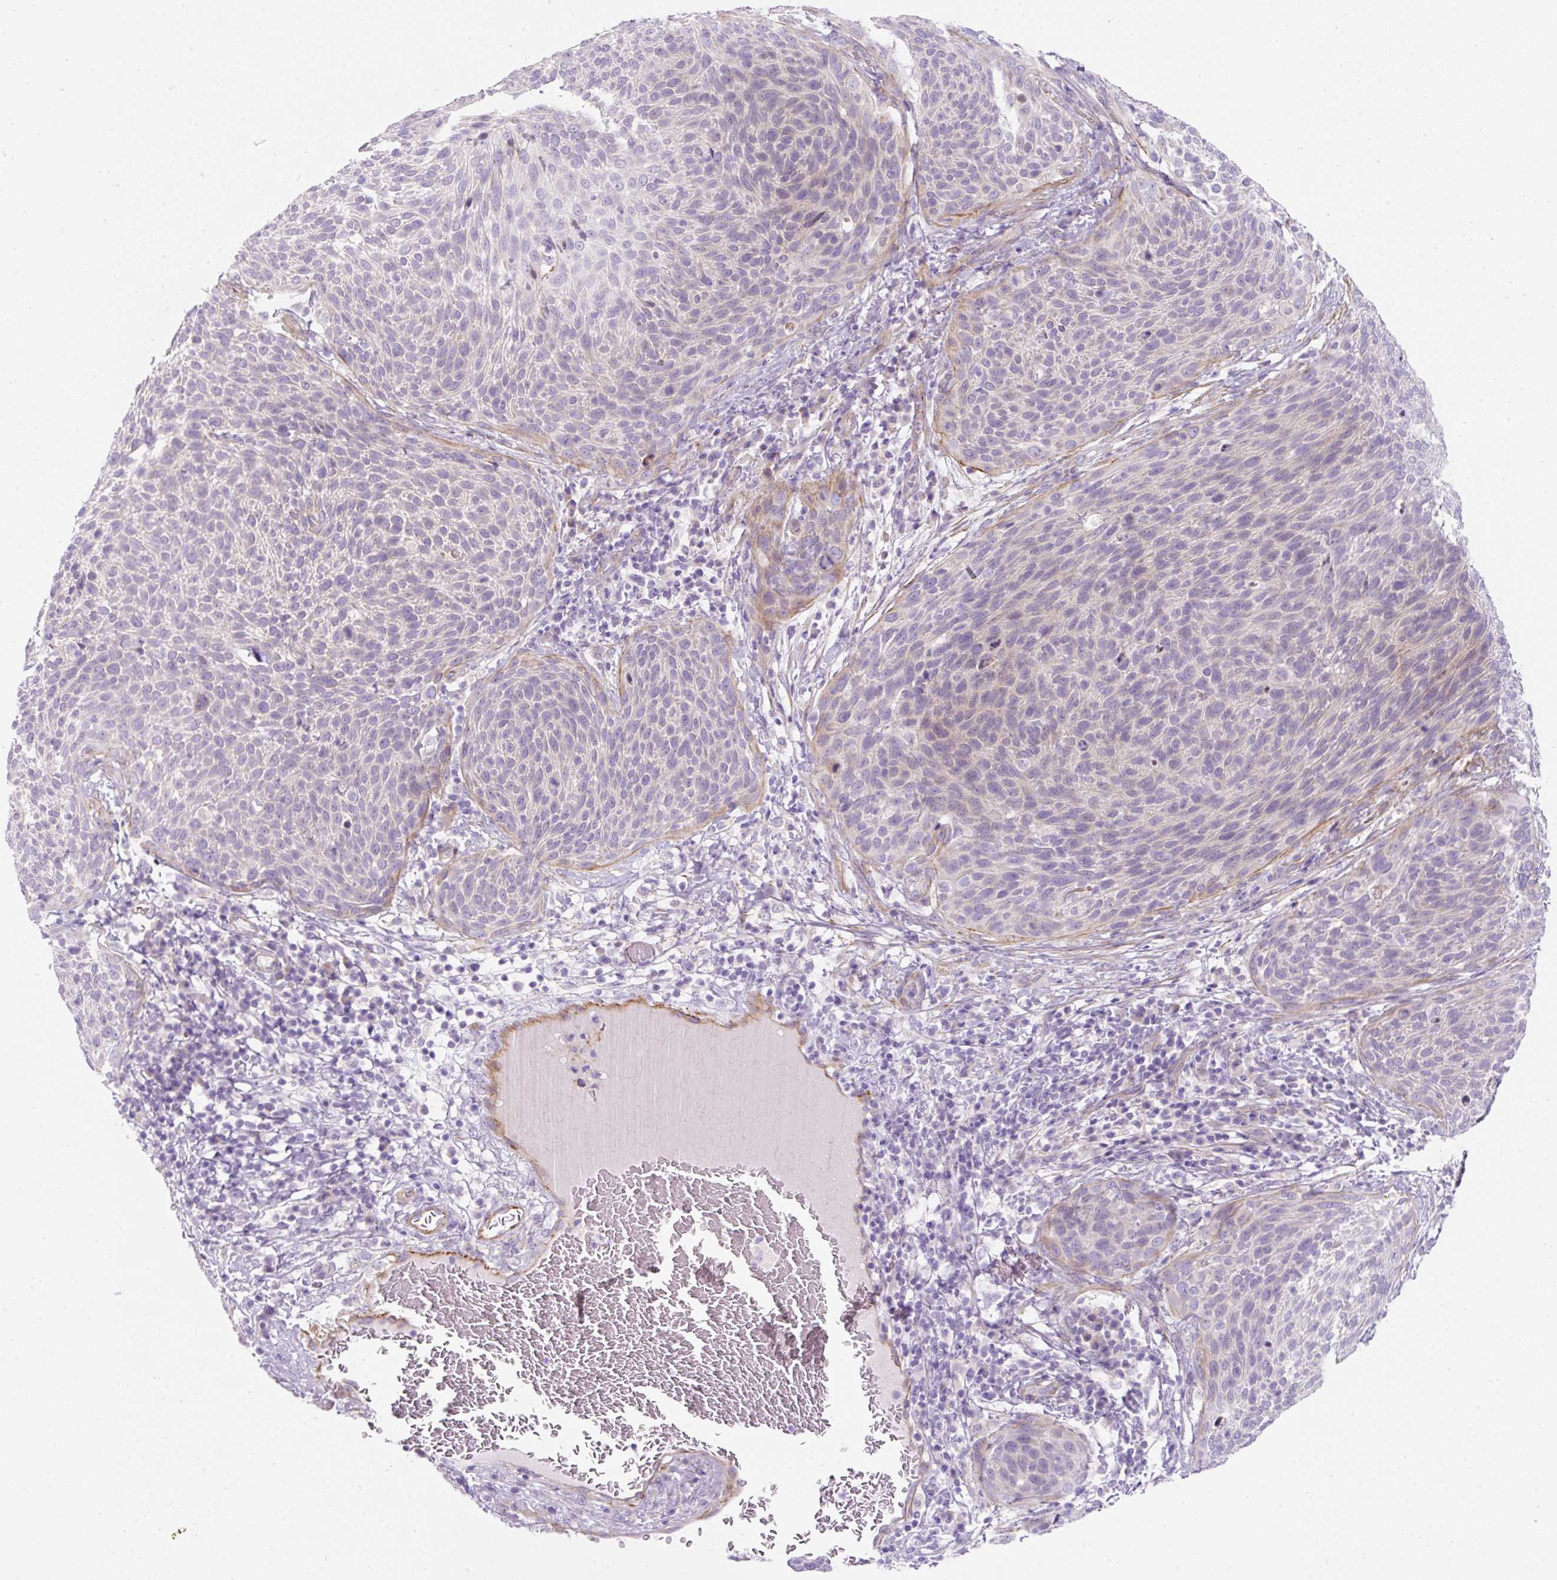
{"staining": {"intensity": "weak", "quantity": "<25%", "location": "cytoplasmic/membranous"}, "tissue": "cervical cancer", "cell_type": "Tumor cells", "image_type": "cancer", "snomed": [{"axis": "morphology", "description": "Squamous cell carcinoma, NOS"}, {"axis": "topography", "description": "Cervix"}], "caption": "This is an immunohistochemistry histopathology image of cervical cancer (squamous cell carcinoma). There is no positivity in tumor cells.", "gene": "ERAP2", "patient": {"sex": "female", "age": 31}}